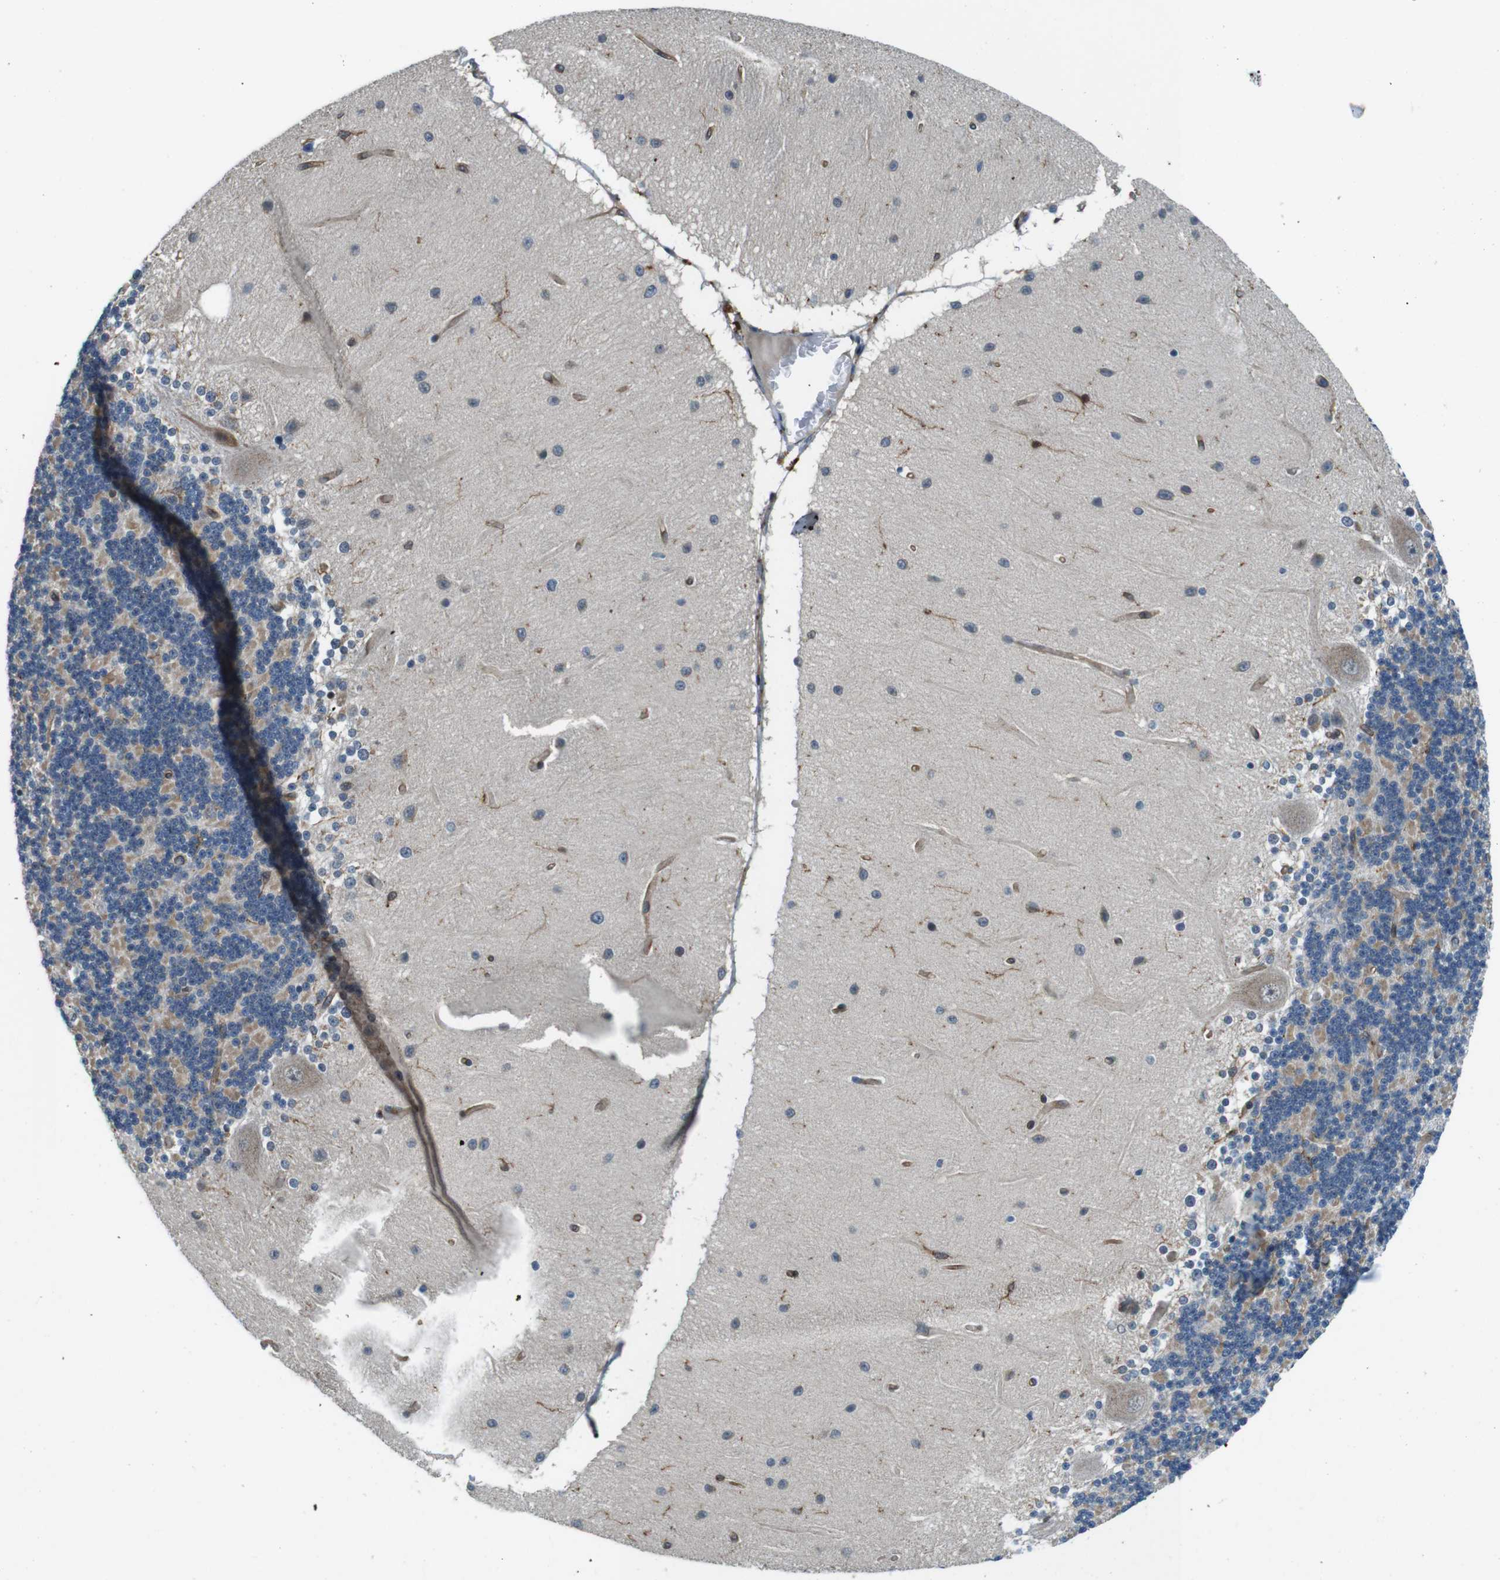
{"staining": {"intensity": "moderate", "quantity": ">75%", "location": "cytoplasmic/membranous"}, "tissue": "cerebellum", "cell_type": "Cells in granular layer", "image_type": "normal", "snomed": [{"axis": "morphology", "description": "Normal tissue, NOS"}, {"axis": "topography", "description": "Cerebellum"}], "caption": "Immunohistochemical staining of benign human cerebellum reveals medium levels of moderate cytoplasmic/membranous positivity in approximately >75% of cells in granular layer. Immunohistochemistry stains the protein in brown and the nuclei are stained blue.", "gene": "PALD1", "patient": {"sex": "female", "age": 54}}